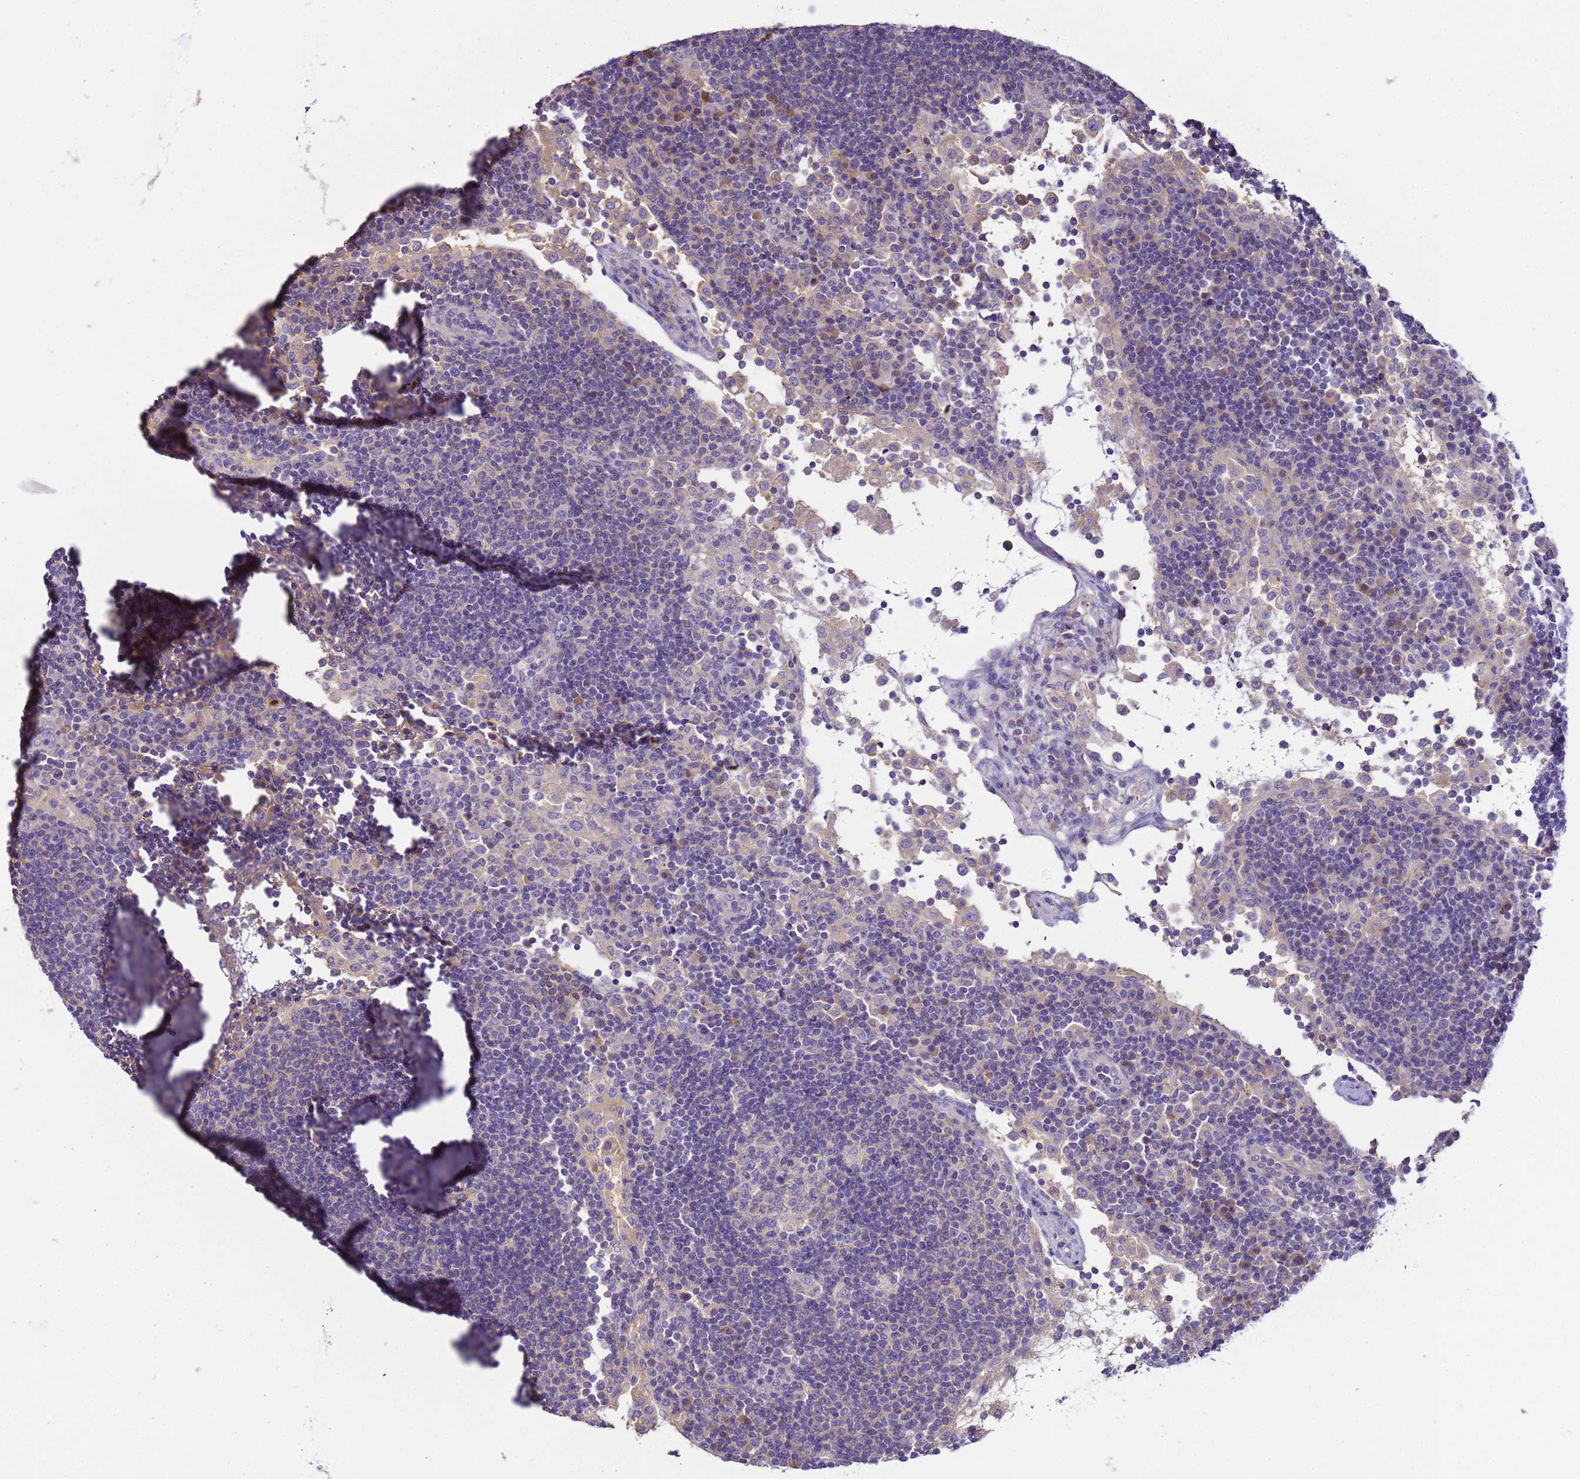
{"staining": {"intensity": "negative", "quantity": "none", "location": "none"}, "tissue": "lymph node", "cell_type": "Germinal center cells", "image_type": "normal", "snomed": [{"axis": "morphology", "description": "Normal tissue, NOS"}, {"axis": "topography", "description": "Lymph node"}], "caption": "Immunohistochemistry micrograph of benign human lymph node stained for a protein (brown), which shows no staining in germinal center cells.", "gene": "TBCD", "patient": {"sex": "female", "age": 53}}